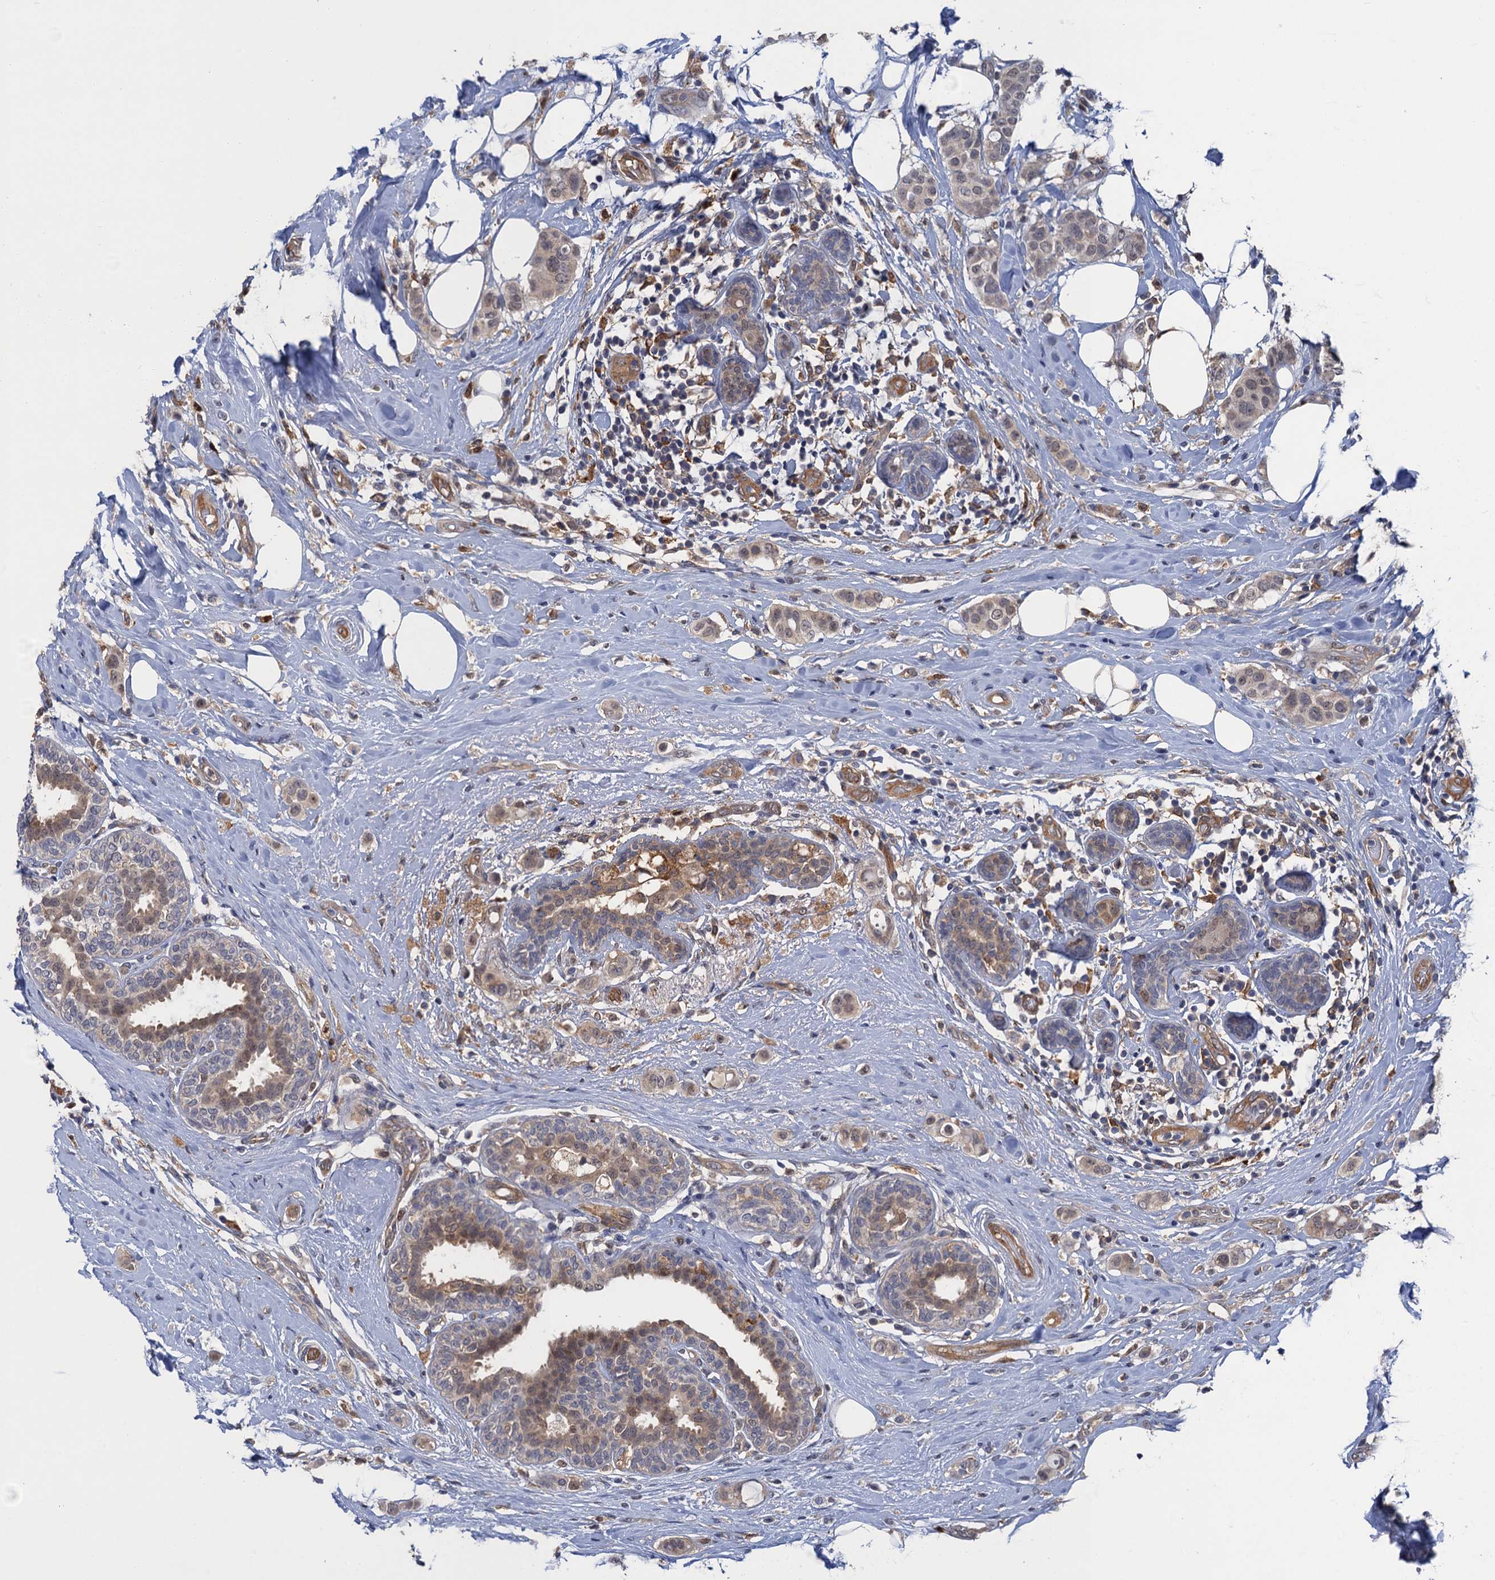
{"staining": {"intensity": "negative", "quantity": "none", "location": "none"}, "tissue": "breast cancer", "cell_type": "Tumor cells", "image_type": "cancer", "snomed": [{"axis": "morphology", "description": "Lobular carcinoma"}, {"axis": "topography", "description": "Breast"}], "caption": "DAB immunohistochemical staining of lobular carcinoma (breast) demonstrates no significant positivity in tumor cells.", "gene": "NEK8", "patient": {"sex": "female", "age": 51}}